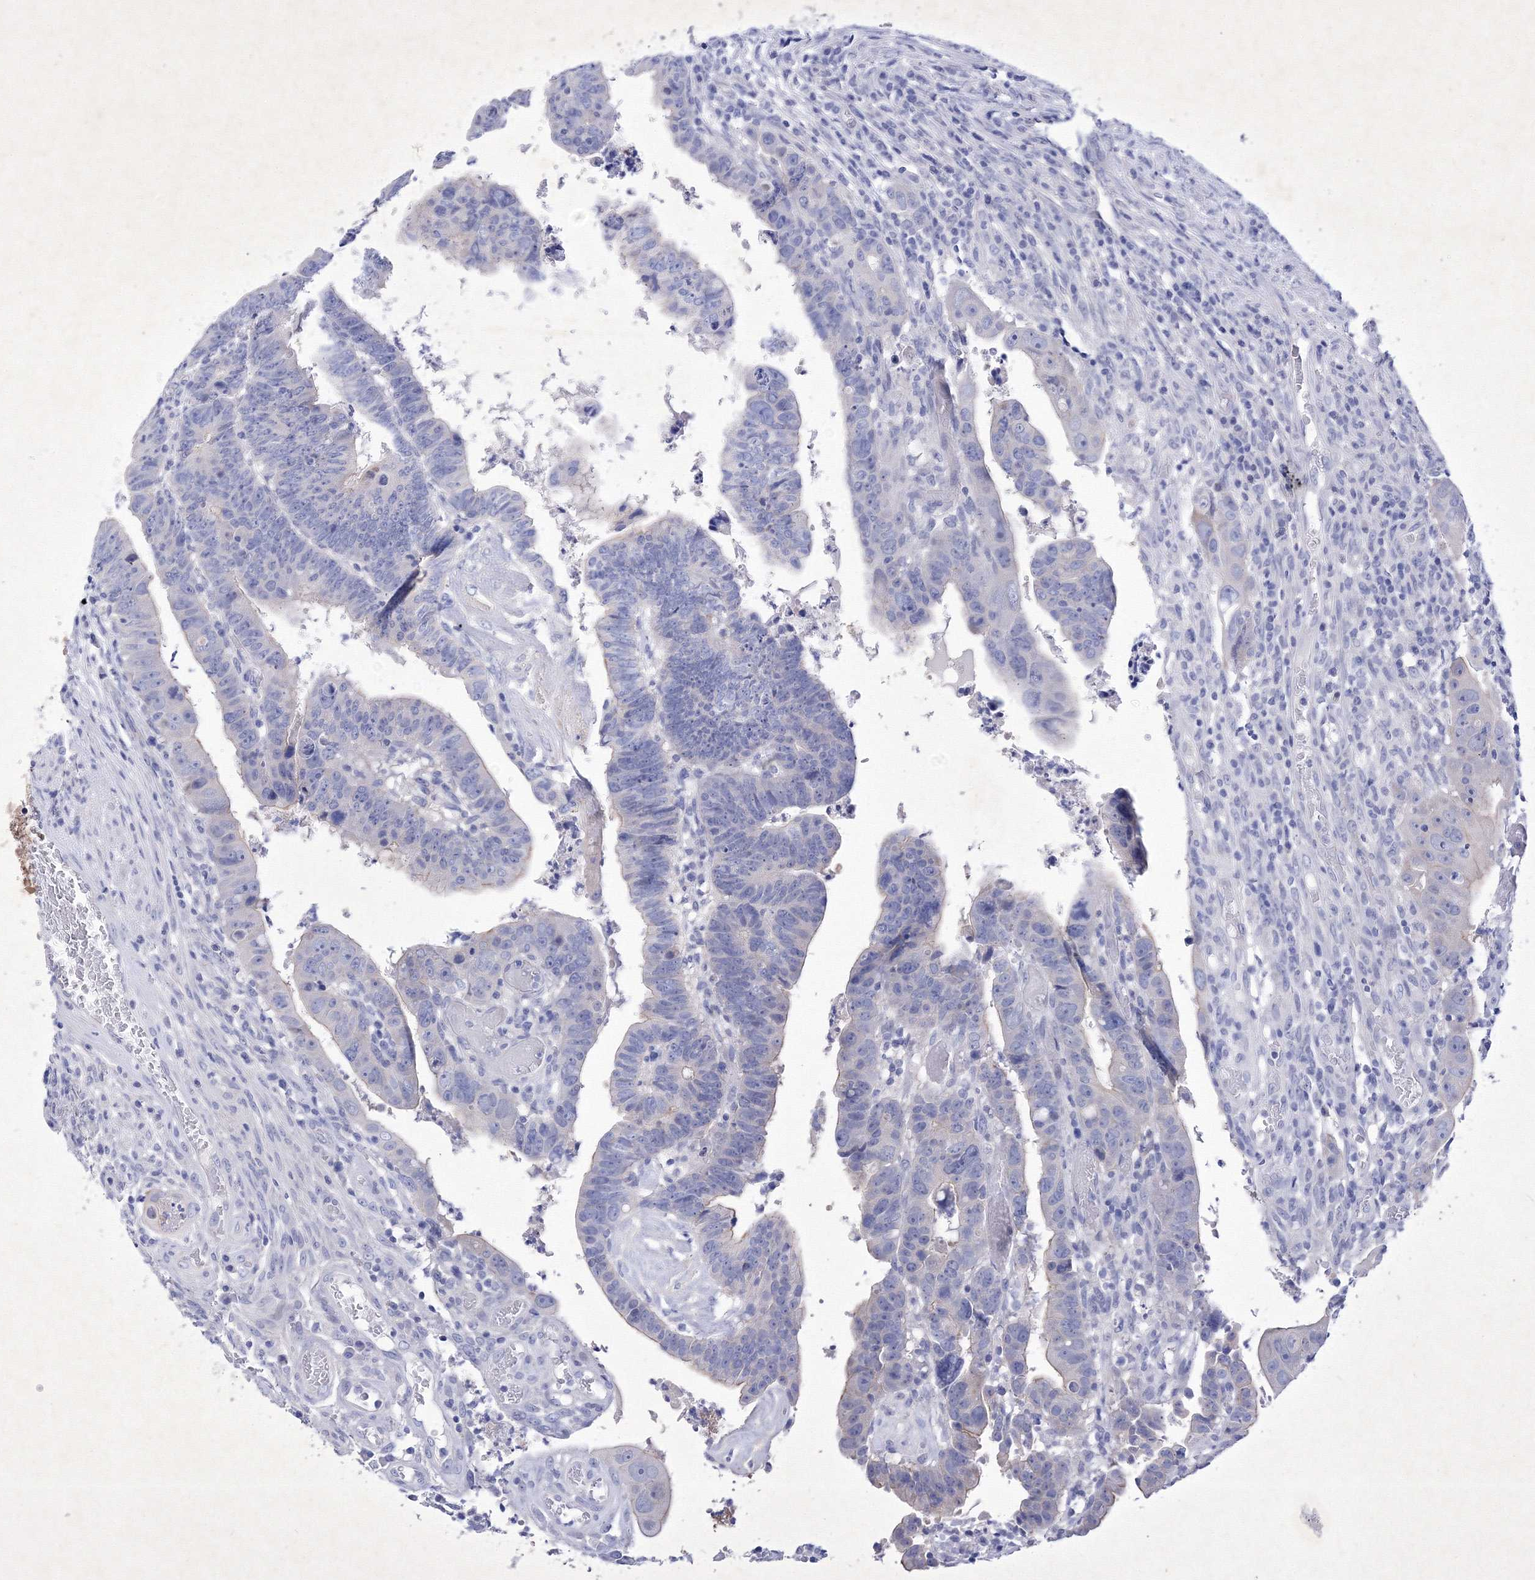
{"staining": {"intensity": "weak", "quantity": "<25%", "location": "cytoplasmic/membranous"}, "tissue": "colorectal cancer", "cell_type": "Tumor cells", "image_type": "cancer", "snomed": [{"axis": "morphology", "description": "Normal tissue, NOS"}, {"axis": "morphology", "description": "Adenocarcinoma, NOS"}, {"axis": "topography", "description": "Rectum"}], "caption": "DAB immunohistochemical staining of colorectal cancer reveals no significant staining in tumor cells. (DAB (3,3'-diaminobenzidine) IHC with hematoxylin counter stain).", "gene": "GPN1", "patient": {"sex": "female", "age": 65}}